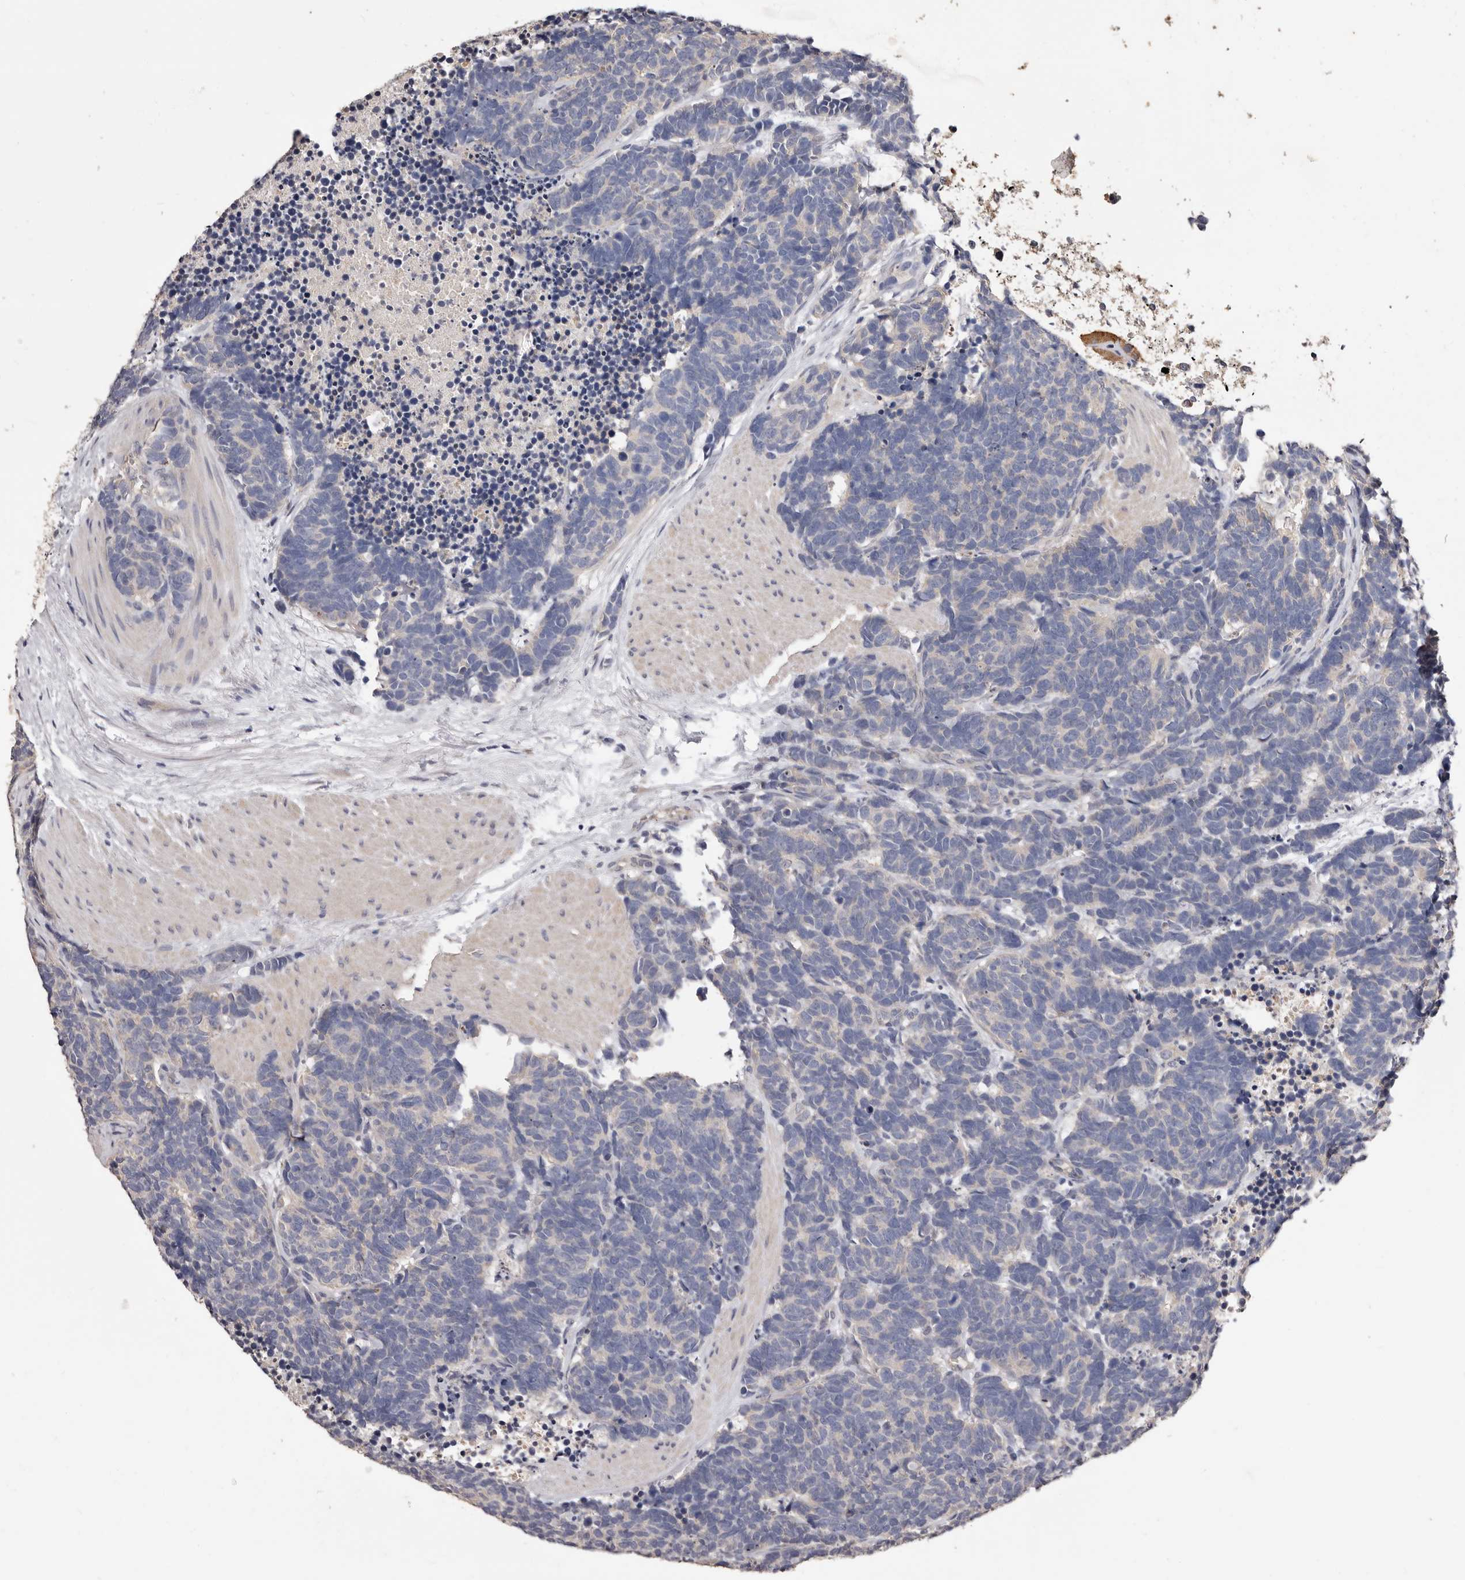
{"staining": {"intensity": "negative", "quantity": "none", "location": "none"}, "tissue": "carcinoid", "cell_type": "Tumor cells", "image_type": "cancer", "snomed": [{"axis": "morphology", "description": "Carcinoma, NOS"}, {"axis": "morphology", "description": "Carcinoid, malignant, NOS"}, {"axis": "topography", "description": "Urinary bladder"}], "caption": "IHC of malignant carcinoid exhibits no expression in tumor cells. (DAB (3,3'-diaminobenzidine) immunohistochemistry, high magnification).", "gene": "ETNK1", "patient": {"sex": "male", "age": 57}}